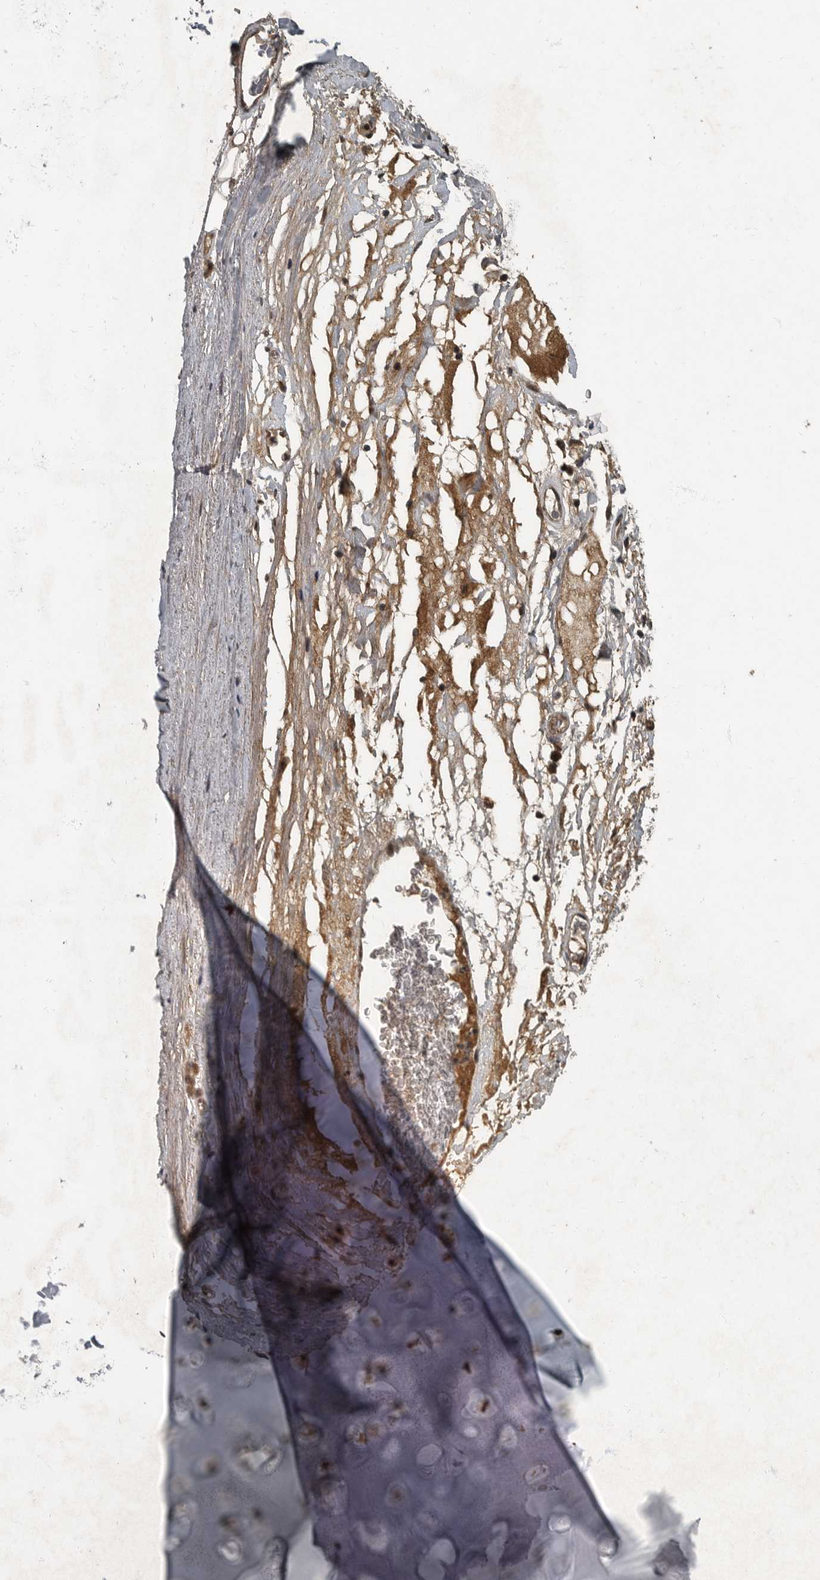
{"staining": {"intensity": "weak", "quantity": ">75%", "location": "cytoplasmic/membranous"}, "tissue": "adipose tissue", "cell_type": "Adipocytes", "image_type": "normal", "snomed": [{"axis": "morphology", "description": "Normal tissue, NOS"}, {"axis": "topography", "description": "Cartilage tissue"}], "caption": "IHC of normal adipose tissue displays low levels of weak cytoplasmic/membranous positivity in about >75% of adipocytes.", "gene": "FOXO1", "patient": {"sex": "female", "age": 63}}